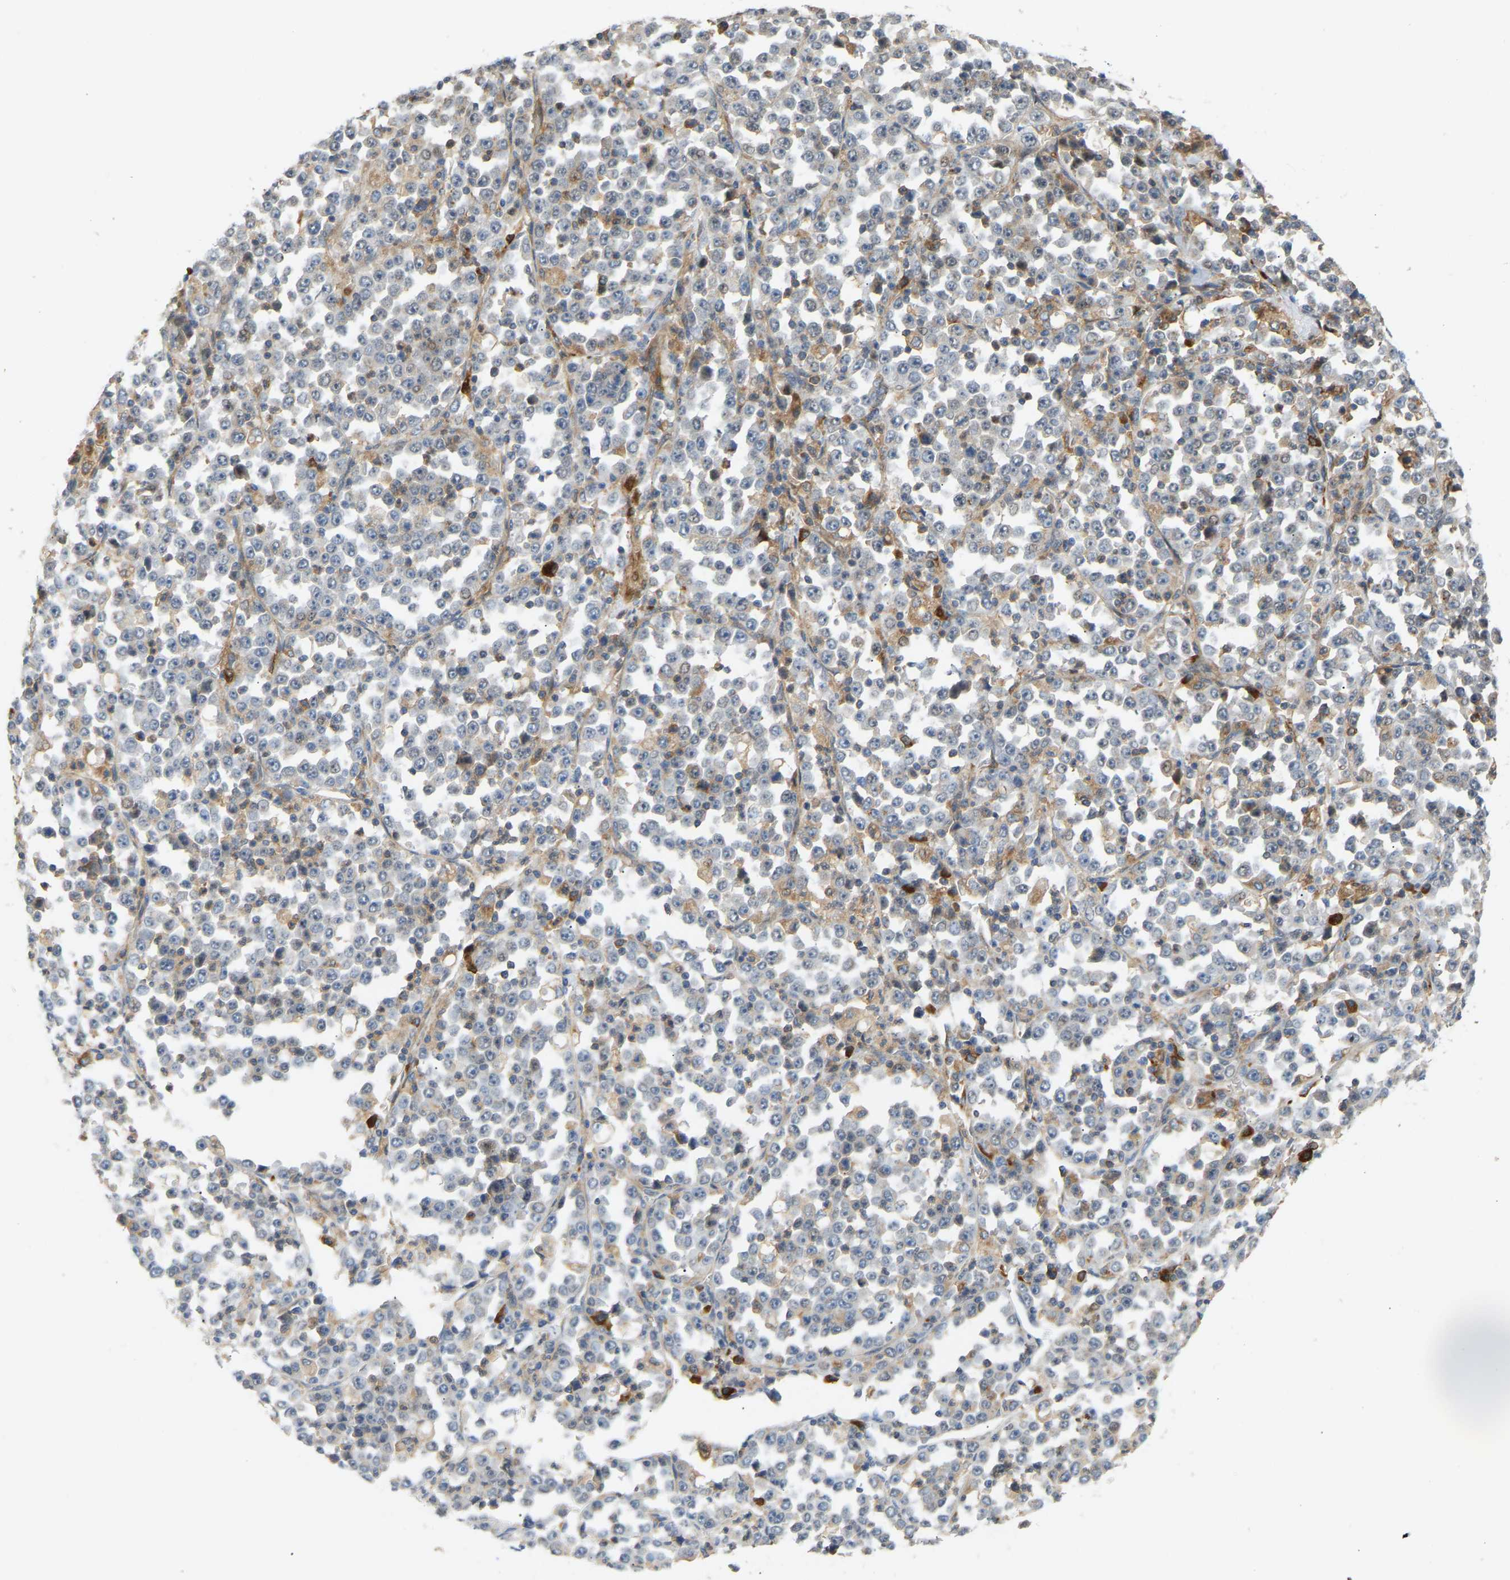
{"staining": {"intensity": "negative", "quantity": "none", "location": "none"}, "tissue": "stomach cancer", "cell_type": "Tumor cells", "image_type": "cancer", "snomed": [{"axis": "morphology", "description": "Normal tissue, NOS"}, {"axis": "morphology", "description": "Adenocarcinoma, NOS"}, {"axis": "topography", "description": "Stomach, upper"}, {"axis": "topography", "description": "Stomach"}], "caption": "Immunohistochemistry micrograph of human stomach adenocarcinoma stained for a protein (brown), which reveals no staining in tumor cells.", "gene": "PLCG2", "patient": {"sex": "male", "age": 59}}